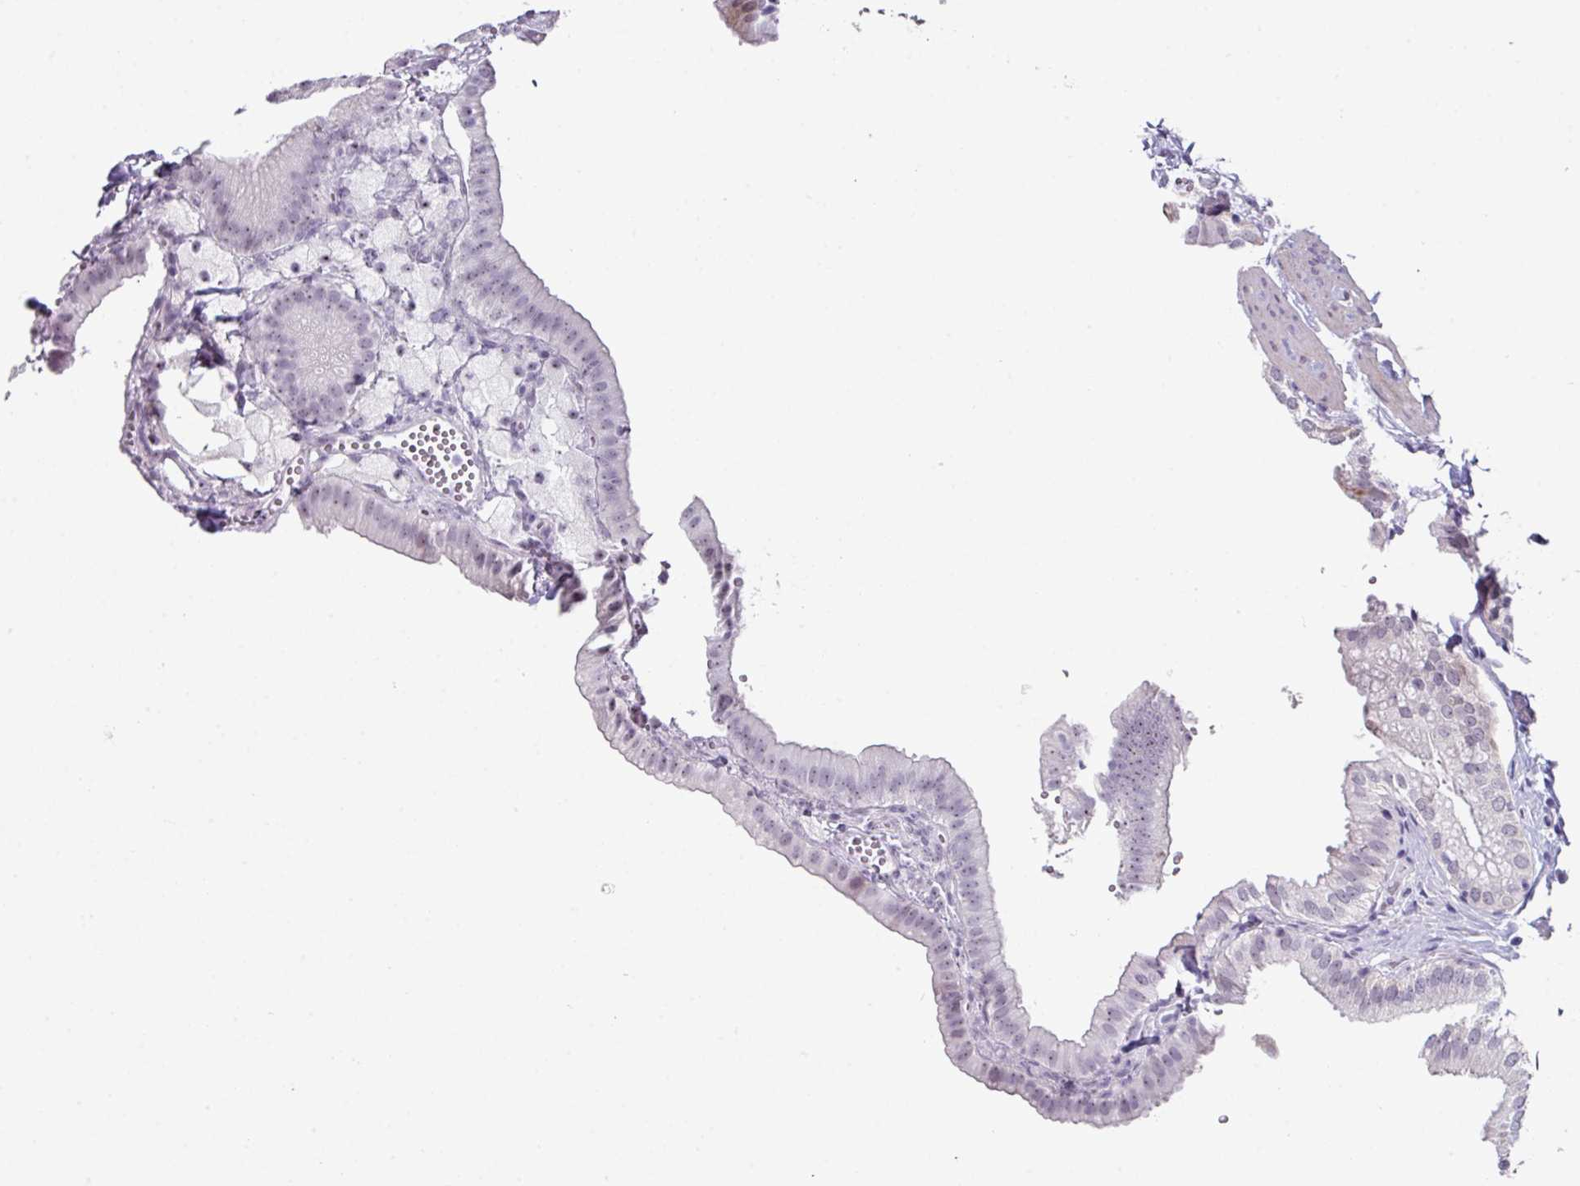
{"staining": {"intensity": "negative", "quantity": "none", "location": "none"}, "tissue": "gallbladder", "cell_type": "Glandular cells", "image_type": "normal", "snomed": [{"axis": "morphology", "description": "Normal tissue, NOS"}, {"axis": "topography", "description": "Gallbladder"}], "caption": "An immunohistochemistry photomicrograph of normal gallbladder is shown. There is no staining in glandular cells of gallbladder. The staining is performed using DAB brown chromogen with nuclei counter-stained in using hematoxylin.", "gene": "BMS1", "patient": {"sex": "female", "age": 61}}